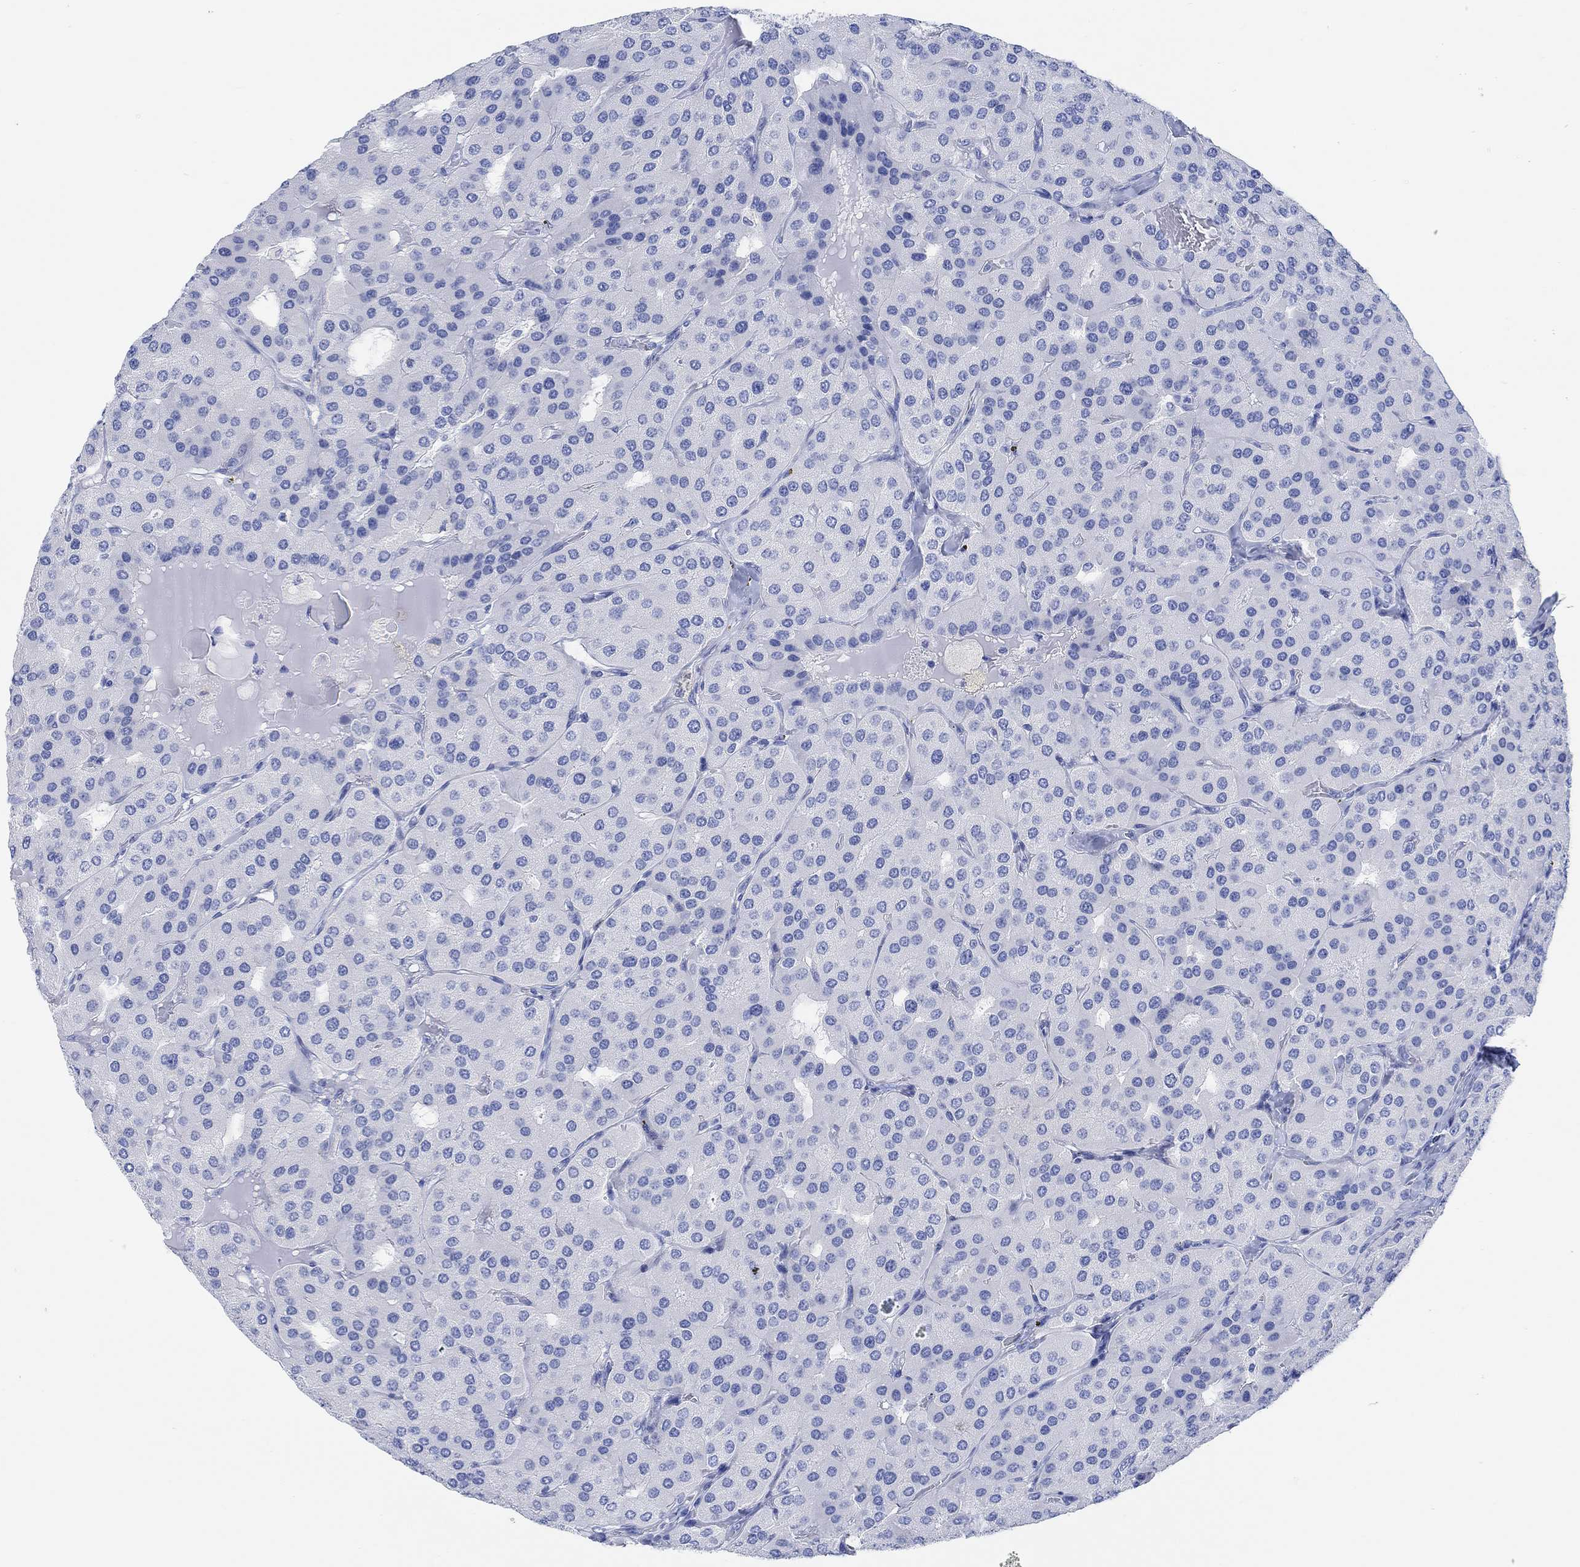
{"staining": {"intensity": "negative", "quantity": "none", "location": "none"}, "tissue": "parathyroid gland", "cell_type": "Glandular cells", "image_type": "normal", "snomed": [{"axis": "morphology", "description": "Normal tissue, NOS"}, {"axis": "morphology", "description": "Adenoma, NOS"}, {"axis": "topography", "description": "Parathyroid gland"}], "caption": "Immunohistochemistry histopathology image of normal parathyroid gland: human parathyroid gland stained with DAB (3,3'-diaminobenzidine) displays no significant protein staining in glandular cells. (Brightfield microscopy of DAB IHC at high magnification).", "gene": "ANKRD33", "patient": {"sex": "female", "age": 86}}